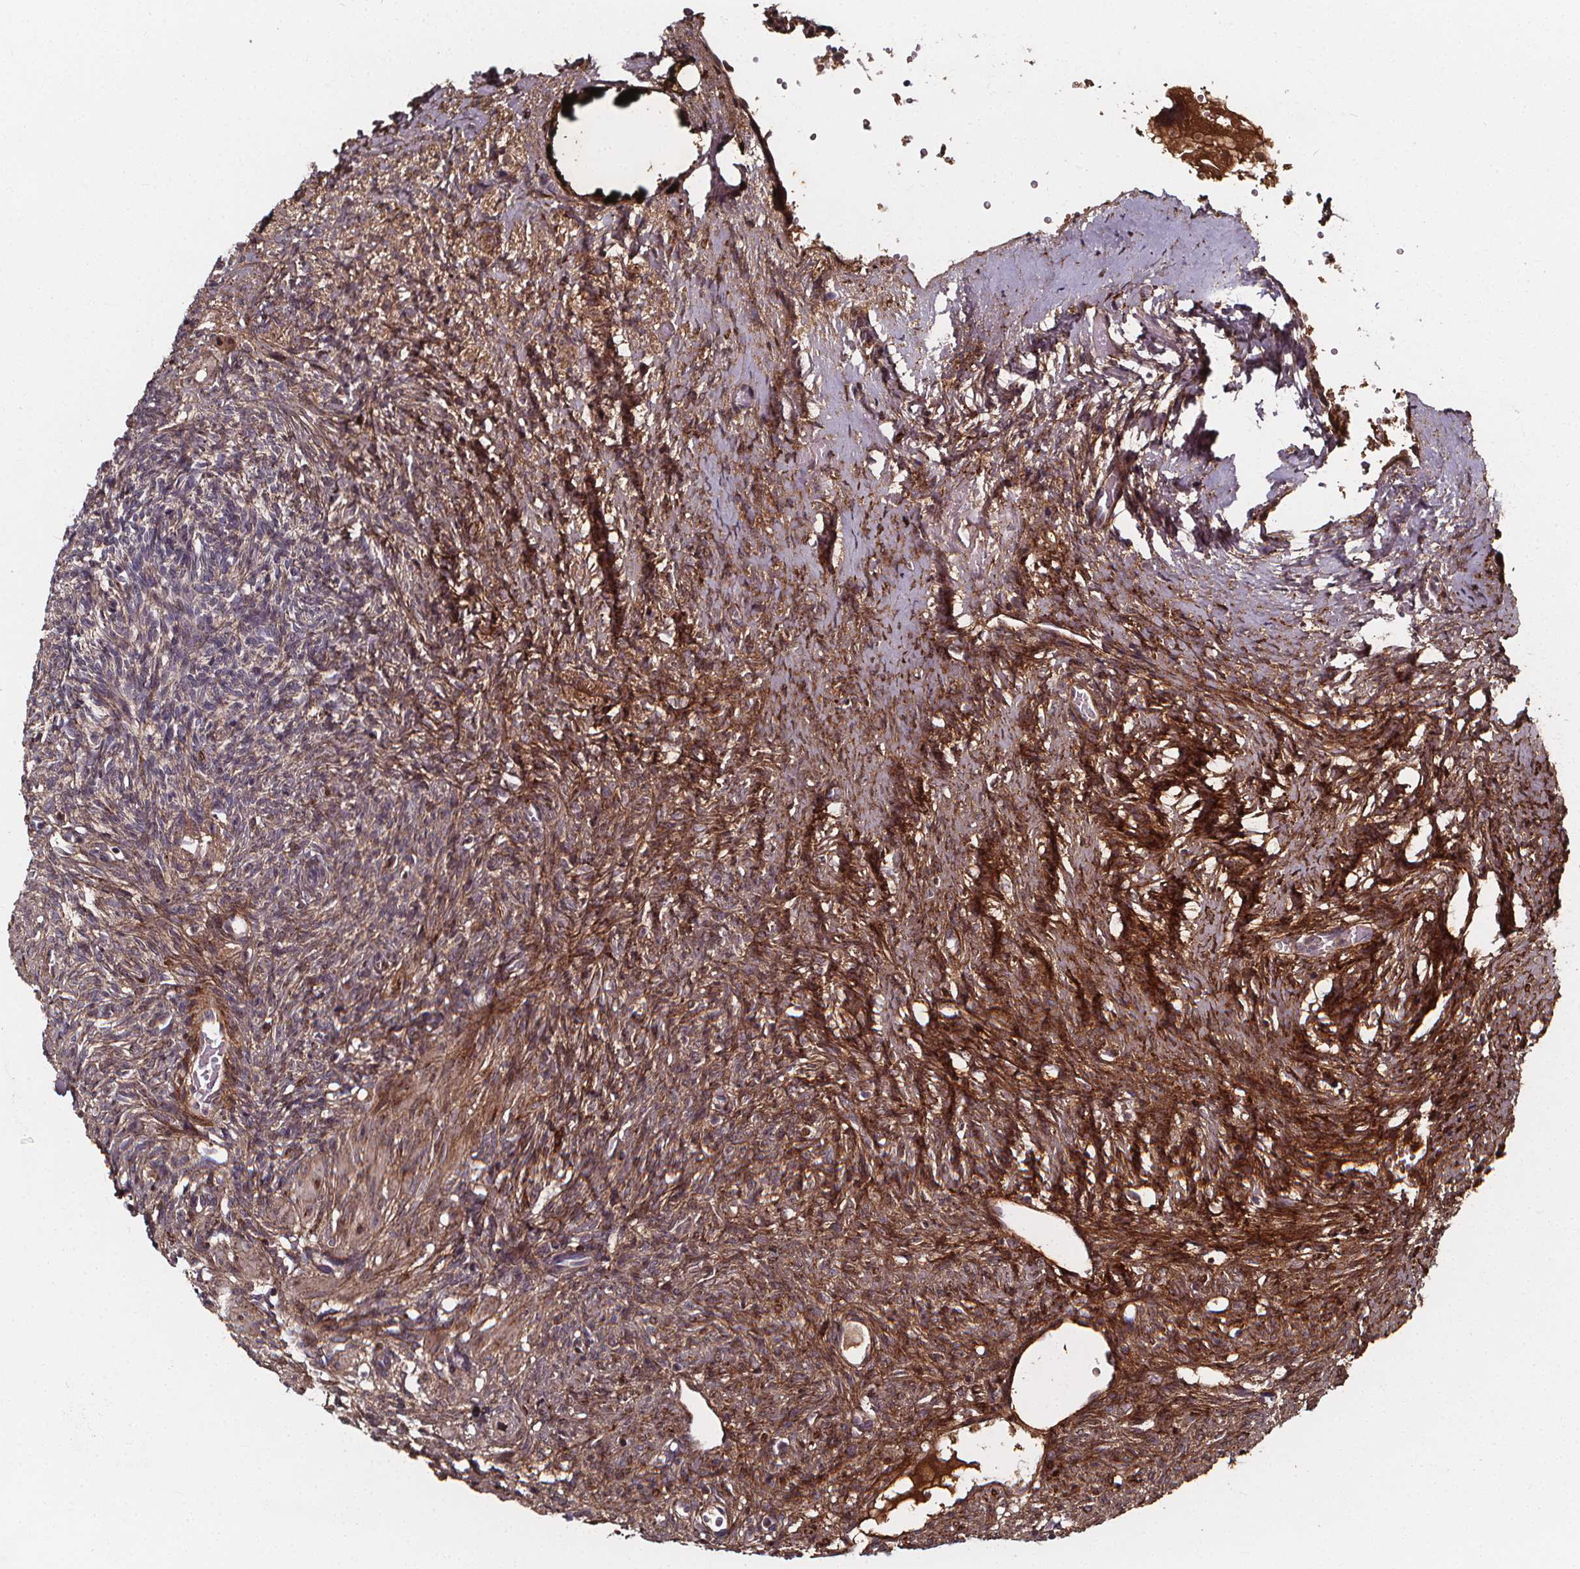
{"staining": {"intensity": "negative", "quantity": "none", "location": "none"}, "tissue": "ovary", "cell_type": "Follicle cells", "image_type": "normal", "snomed": [{"axis": "morphology", "description": "Normal tissue, NOS"}, {"axis": "topography", "description": "Ovary"}], "caption": "Unremarkable ovary was stained to show a protein in brown. There is no significant expression in follicle cells. (DAB immunohistochemistry visualized using brightfield microscopy, high magnification).", "gene": "AEBP1", "patient": {"sex": "female", "age": 46}}